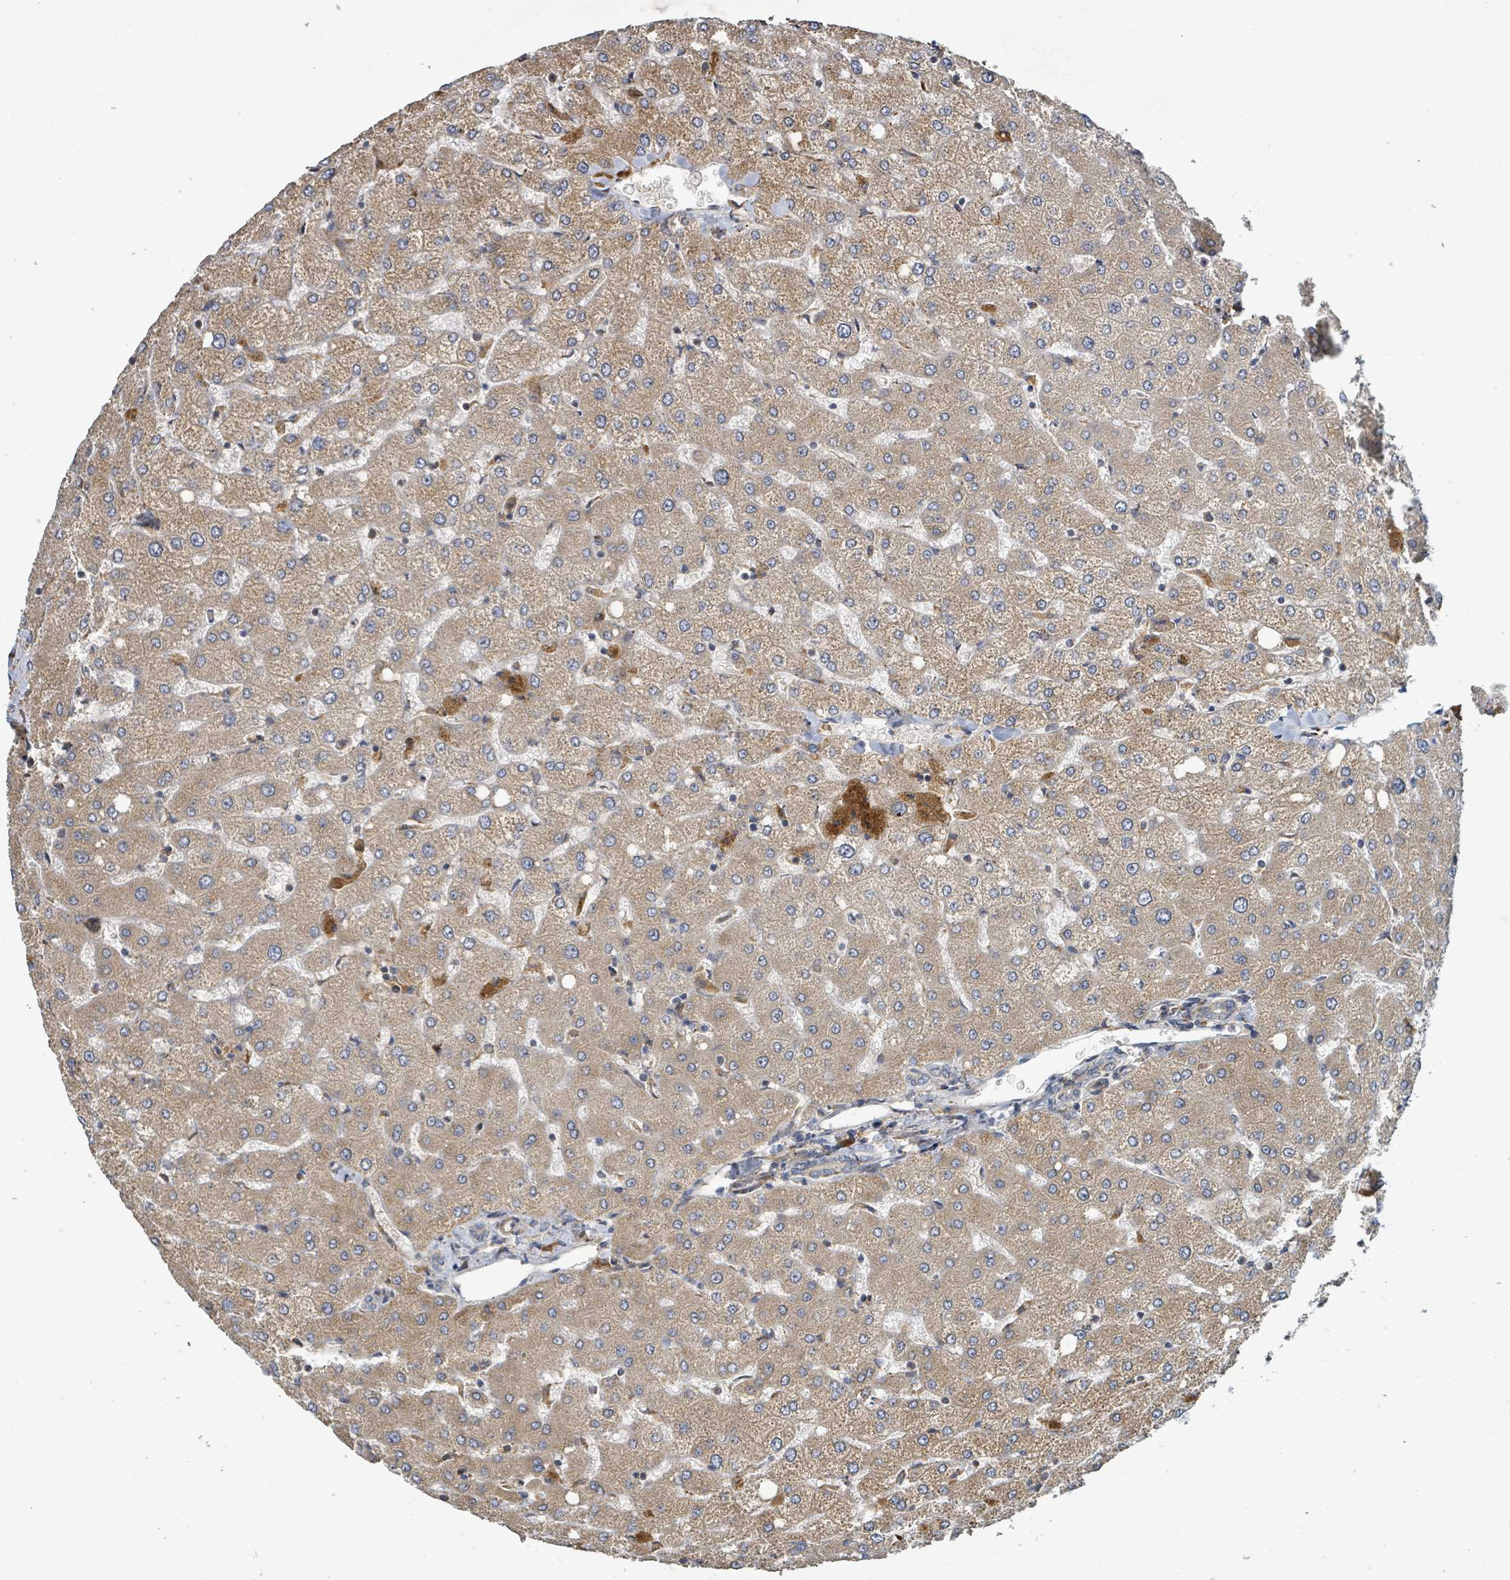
{"staining": {"intensity": "weak", "quantity": "25%-75%", "location": "cytoplasmic/membranous"}, "tissue": "liver", "cell_type": "Cholangiocytes", "image_type": "normal", "snomed": [{"axis": "morphology", "description": "Normal tissue, NOS"}, {"axis": "topography", "description": "Liver"}], "caption": "Liver stained for a protein (brown) displays weak cytoplasmic/membranous positive expression in about 25%-75% of cholangiocytes.", "gene": "STARD4", "patient": {"sex": "female", "age": 54}}